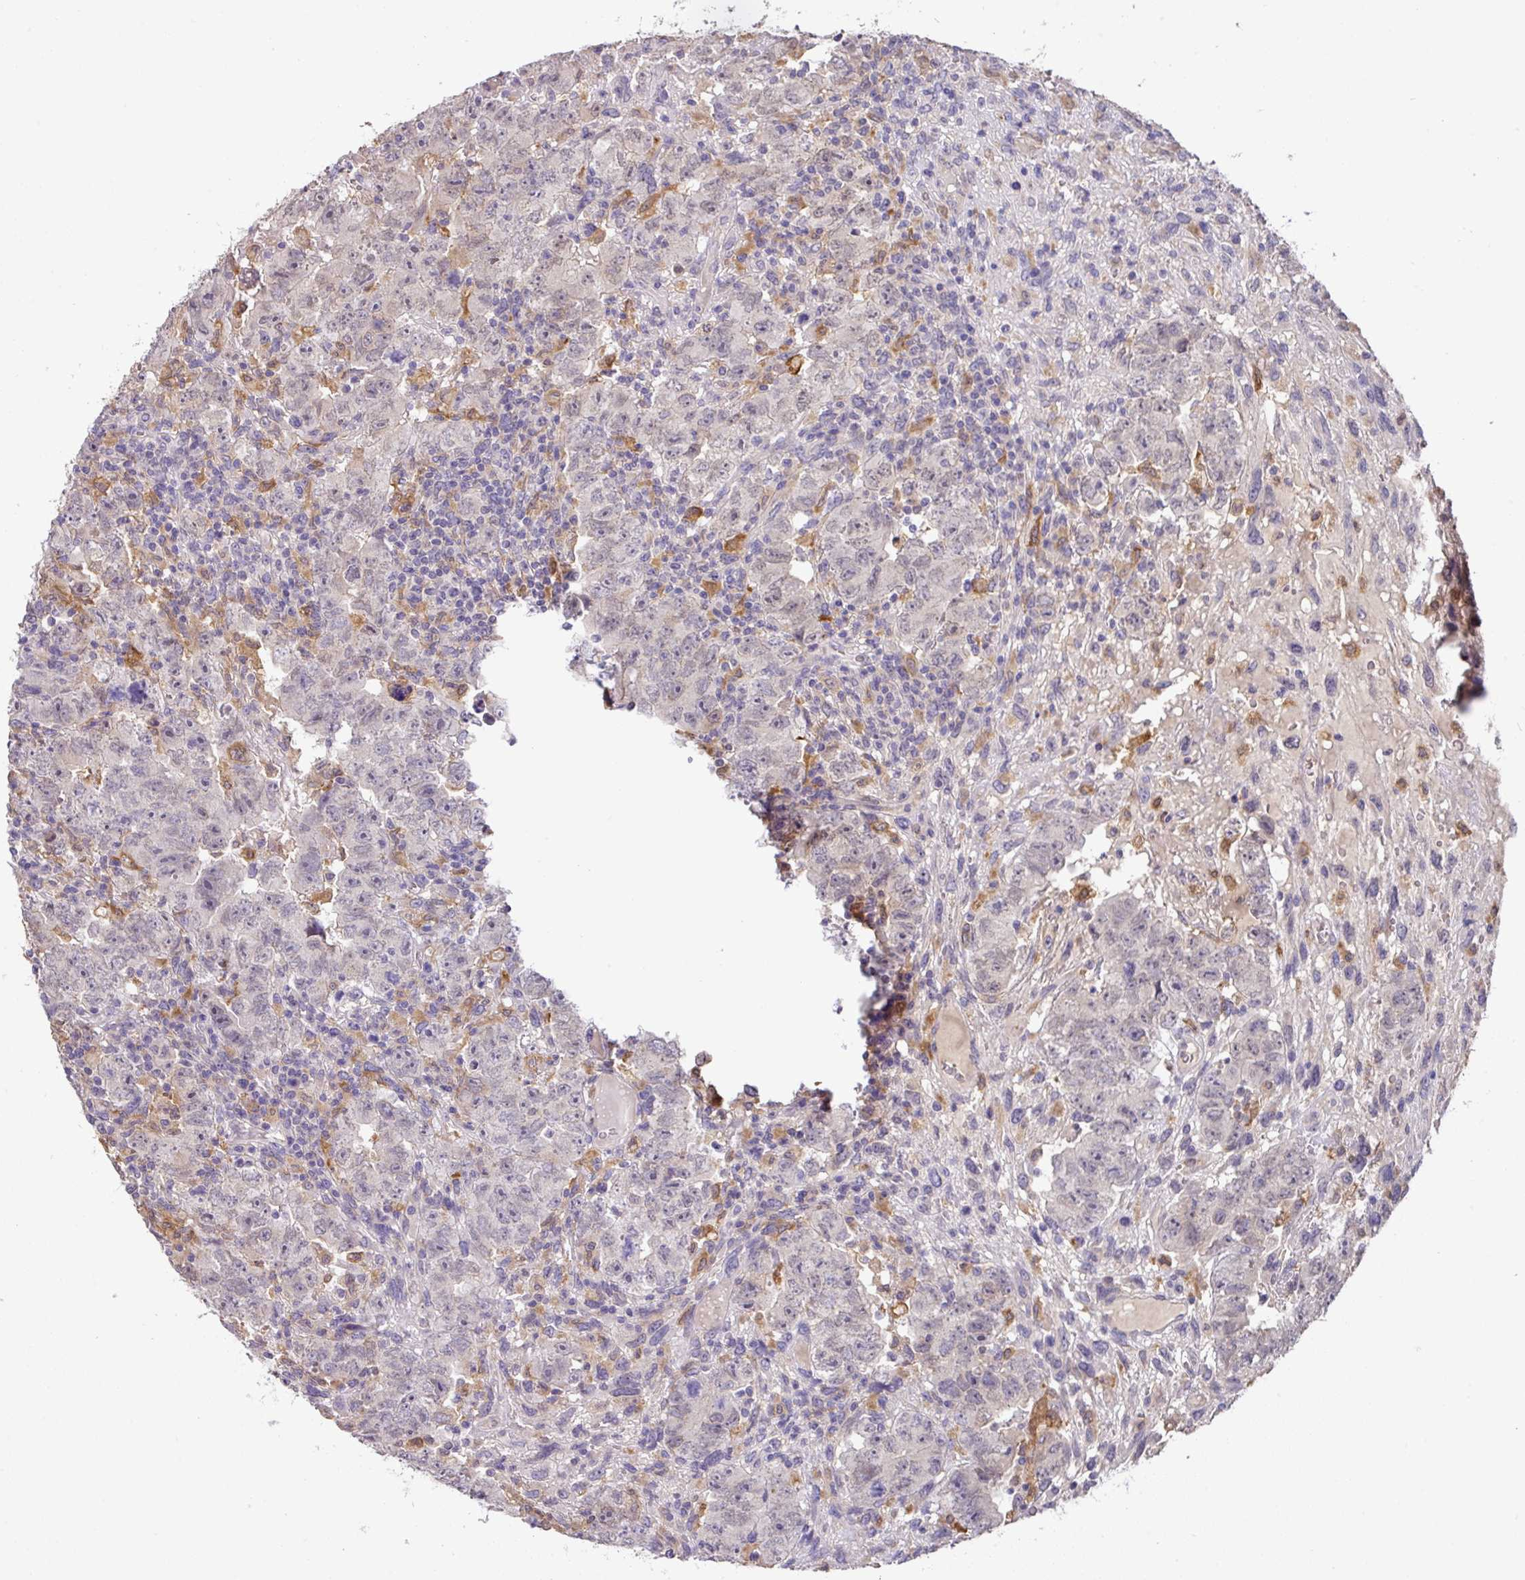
{"staining": {"intensity": "negative", "quantity": "none", "location": "none"}, "tissue": "testis cancer", "cell_type": "Tumor cells", "image_type": "cancer", "snomed": [{"axis": "morphology", "description": "Carcinoma, Embryonal, NOS"}, {"axis": "topography", "description": "Testis"}], "caption": "IHC of human testis cancer (embryonal carcinoma) exhibits no positivity in tumor cells.", "gene": "GCNT7", "patient": {"sex": "male", "age": 24}}